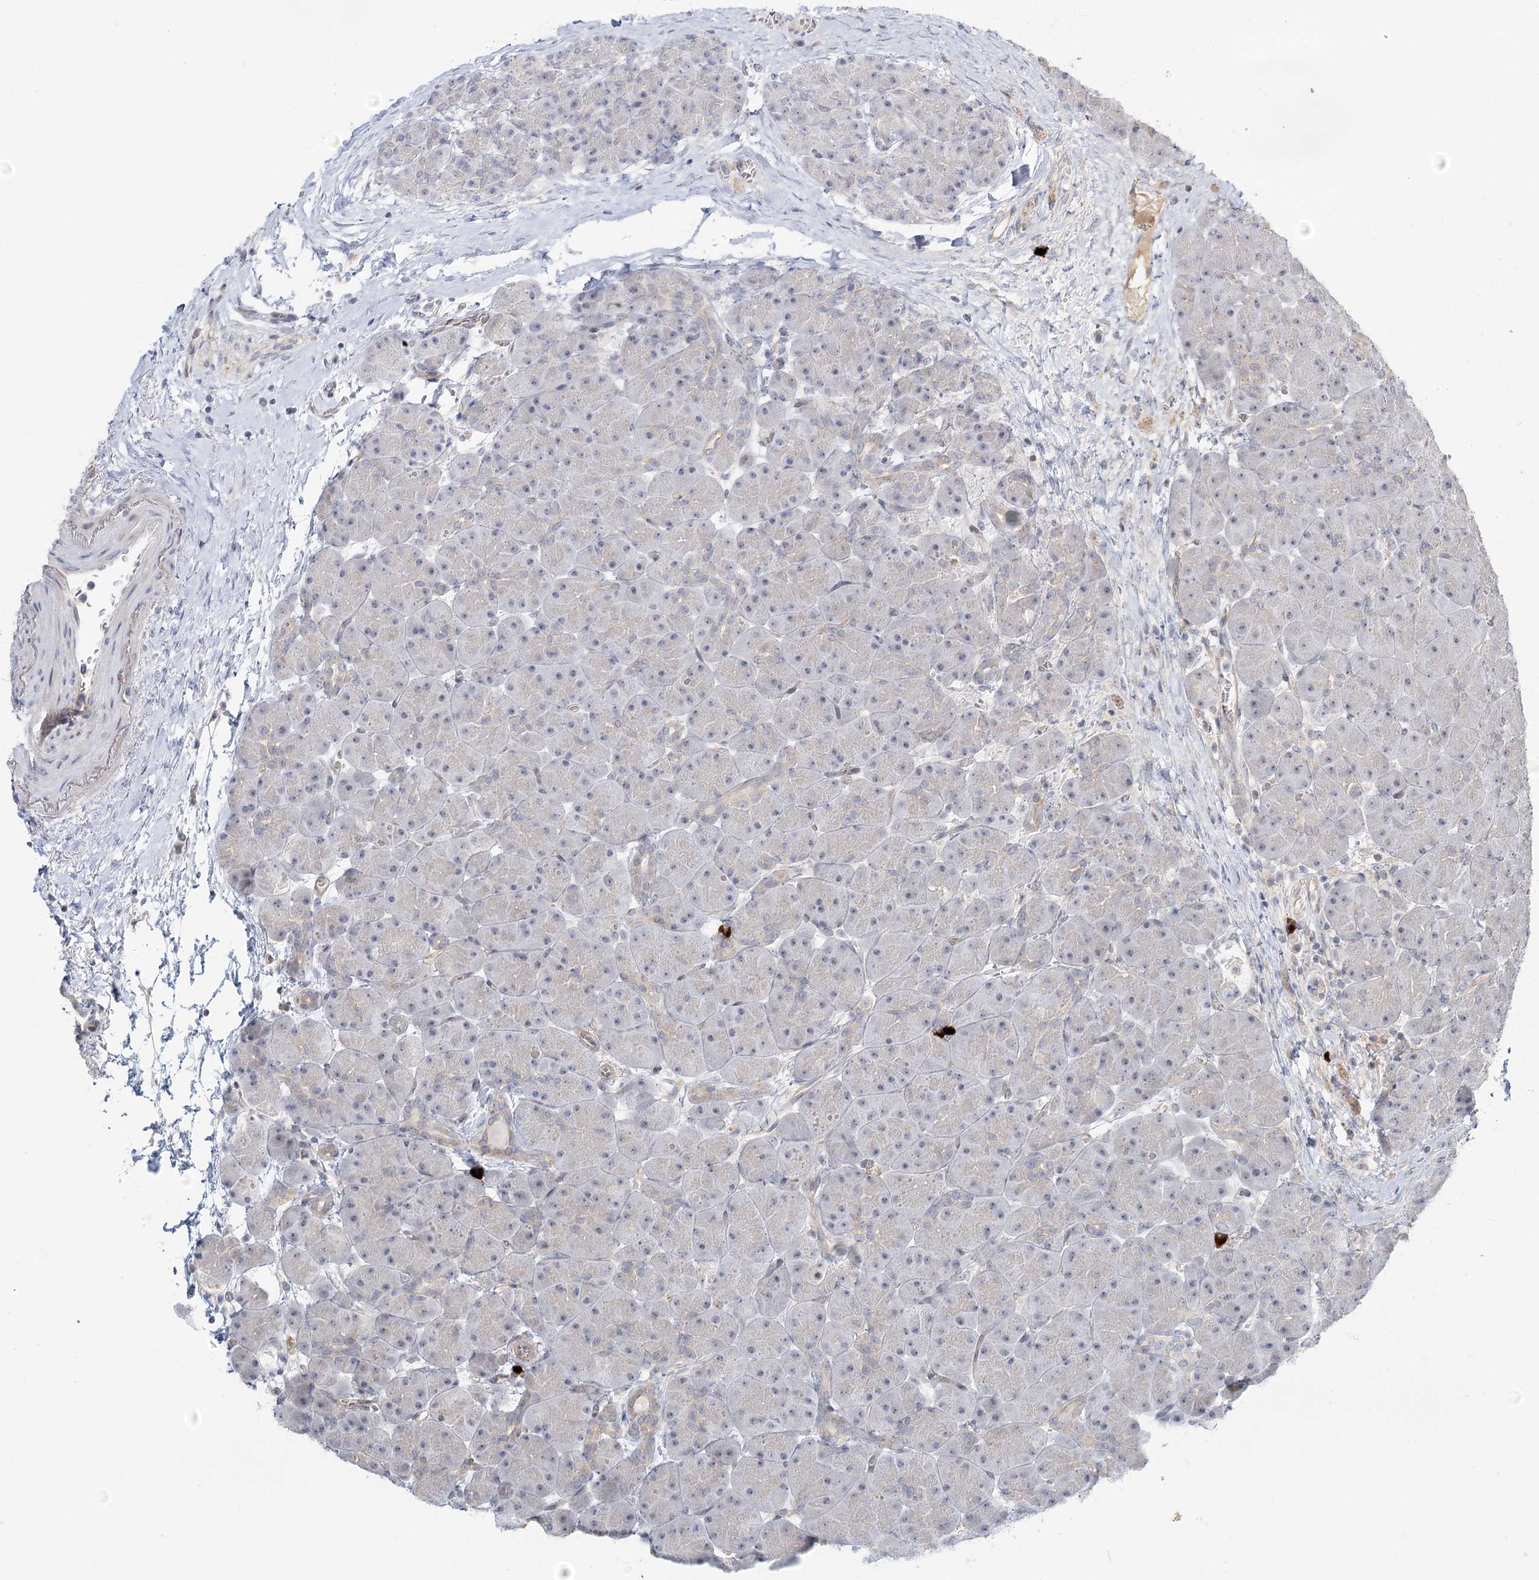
{"staining": {"intensity": "moderate", "quantity": "<25%", "location": "cytoplasmic/membranous"}, "tissue": "pancreas", "cell_type": "Exocrine glandular cells", "image_type": "normal", "snomed": [{"axis": "morphology", "description": "Normal tissue, NOS"}, {"axis": "topography", "description": "Pancreas"}], "caption": "IHC photomicrograph of unremarkable pancreas stained for a protein (brown), which exhibits low levels of moderate cytoplasmic/membranous expression in about <25% of exocrine glandular cells.", "gene": "GUCY2C", "patient": {"sex": "male", "age": 66}}